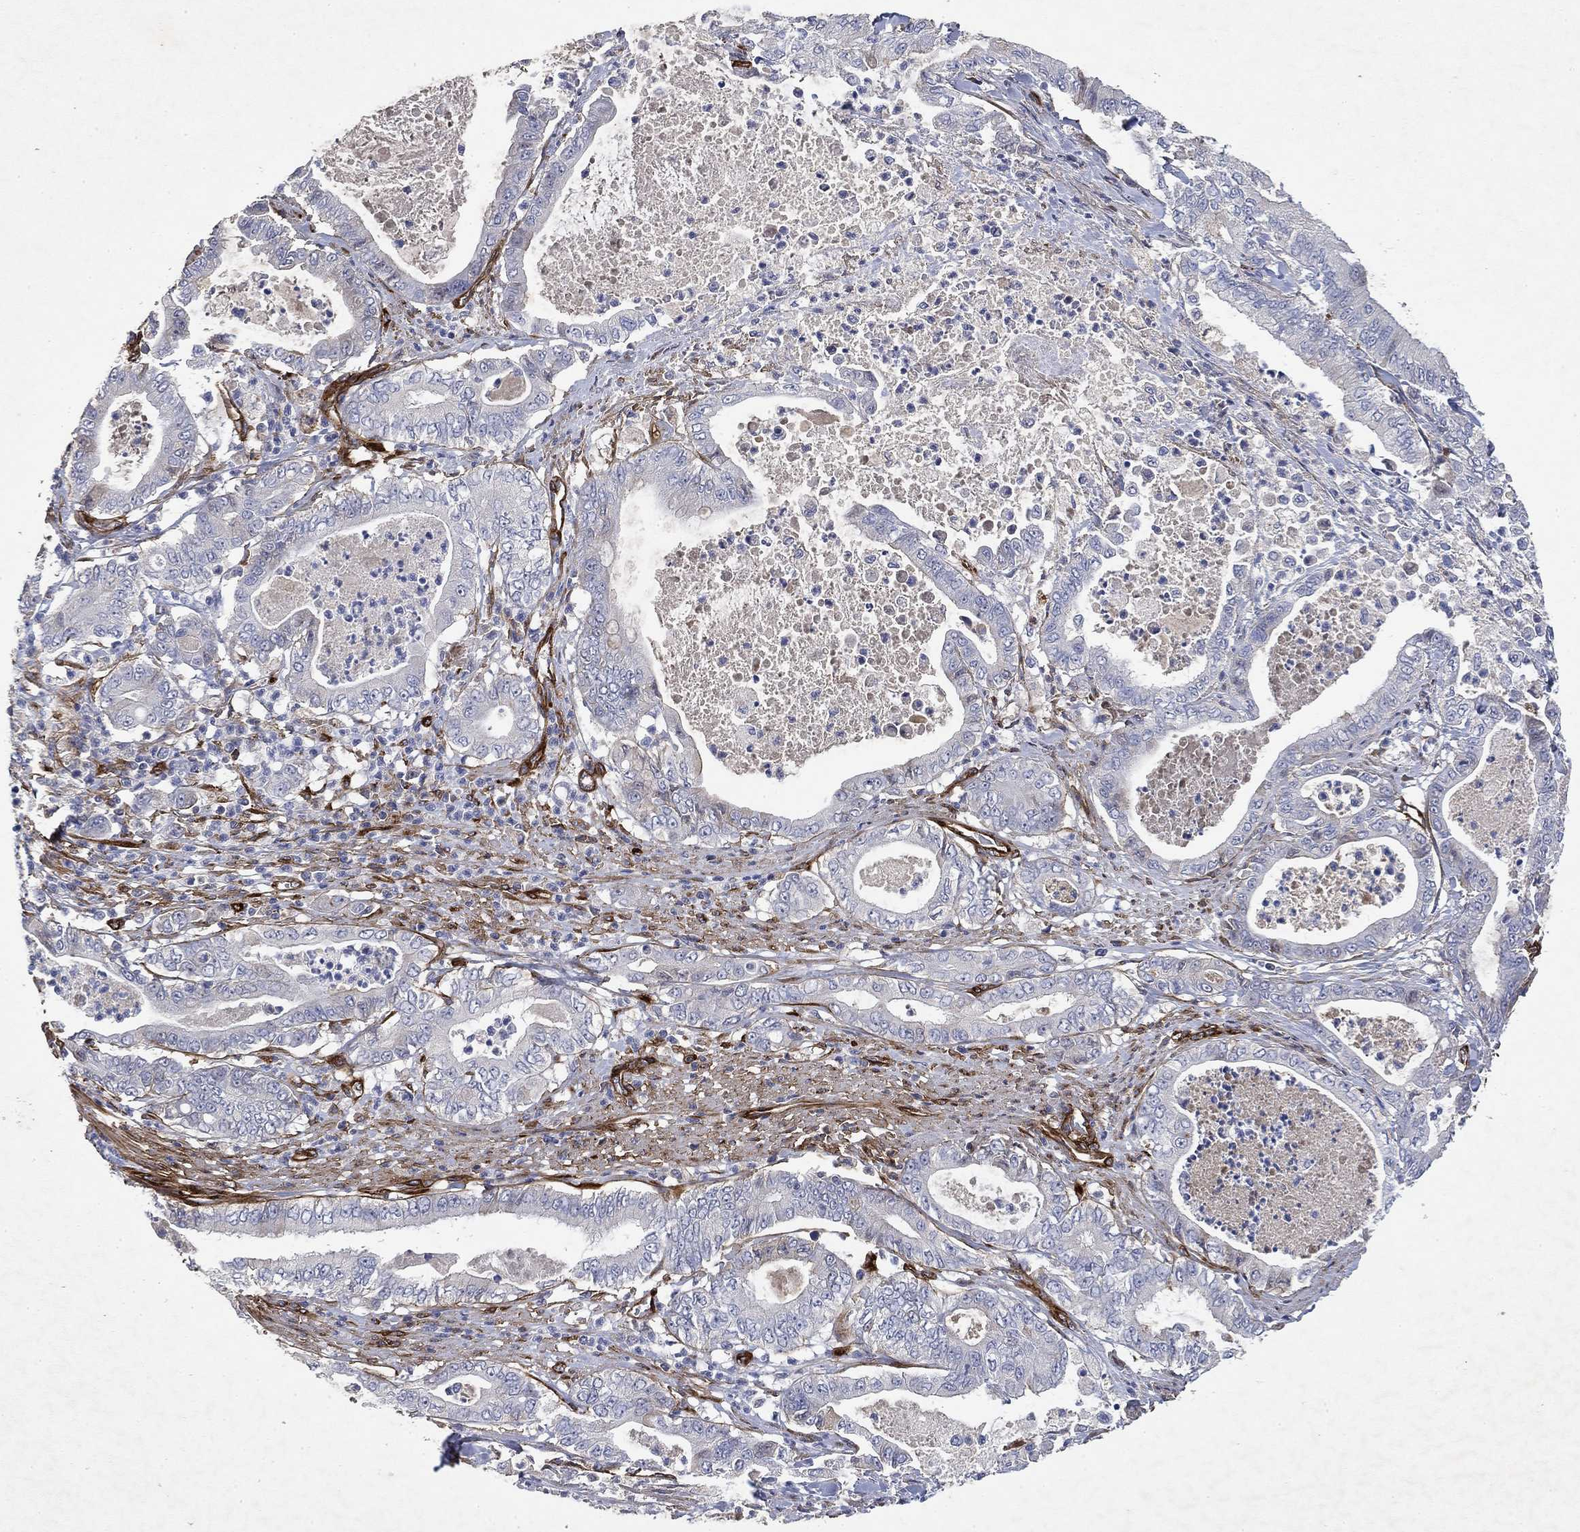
{"staining": {"intensity": "negative", "quantity": "none", "location": "none"}, "tissue": "pancreatic cancer", "cell_type": "Tumor cells", "image_type": "cancer", "snomed": [{"axis": "morphology", "description": "Adenocarcinoma, NOS"}, {"axis": "topography", "description": "Pancreas"}], "caption": "This is an IHC histopathology image of adenocarcinoma (pancreatic). There is no staining in tumor cells.", "gene": "COL4A2", "patient": {"sex": "male", "age": 71}}